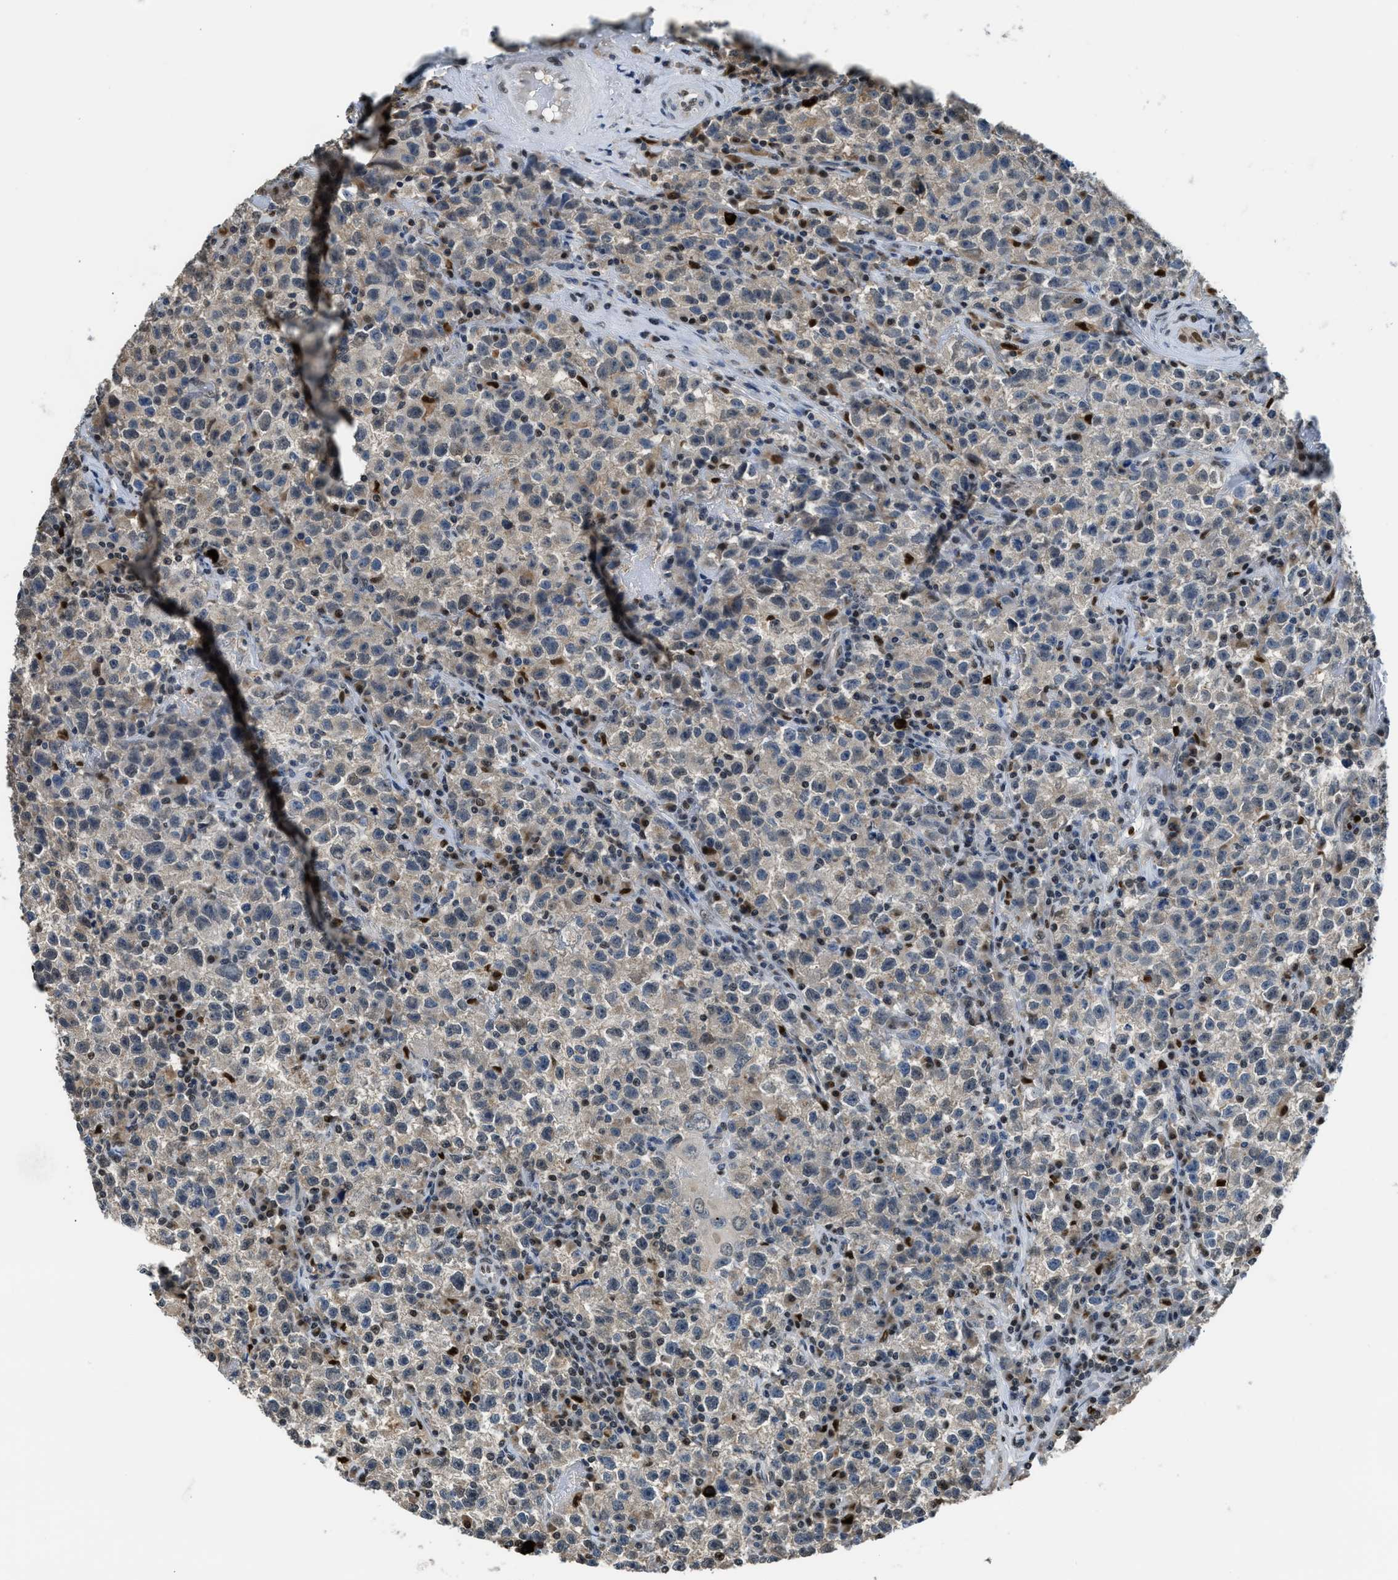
{"staining": {"intensity": "negative", "quantity": "none", "location": "none"}, "tissue": "testis cancer", "cell_type": "Tumor cells", "image_type": "cancer", "snomed": [{"axis": "morphology", "description": "Seminoma, NOS"}, {"axis": "topography", "description": "Testis"}], "caption": "This is a image of immunohistochemistry (IHC) staining of testis cancer (seminoma), which shows no staining in tumor cells. (DAB (3,3'-diaminobenzidine) immunohistochemistry (IHC) with hematoxylin counter stain).", "gene": "ALX1", "patient": {"sex": "male", "age": 22}}